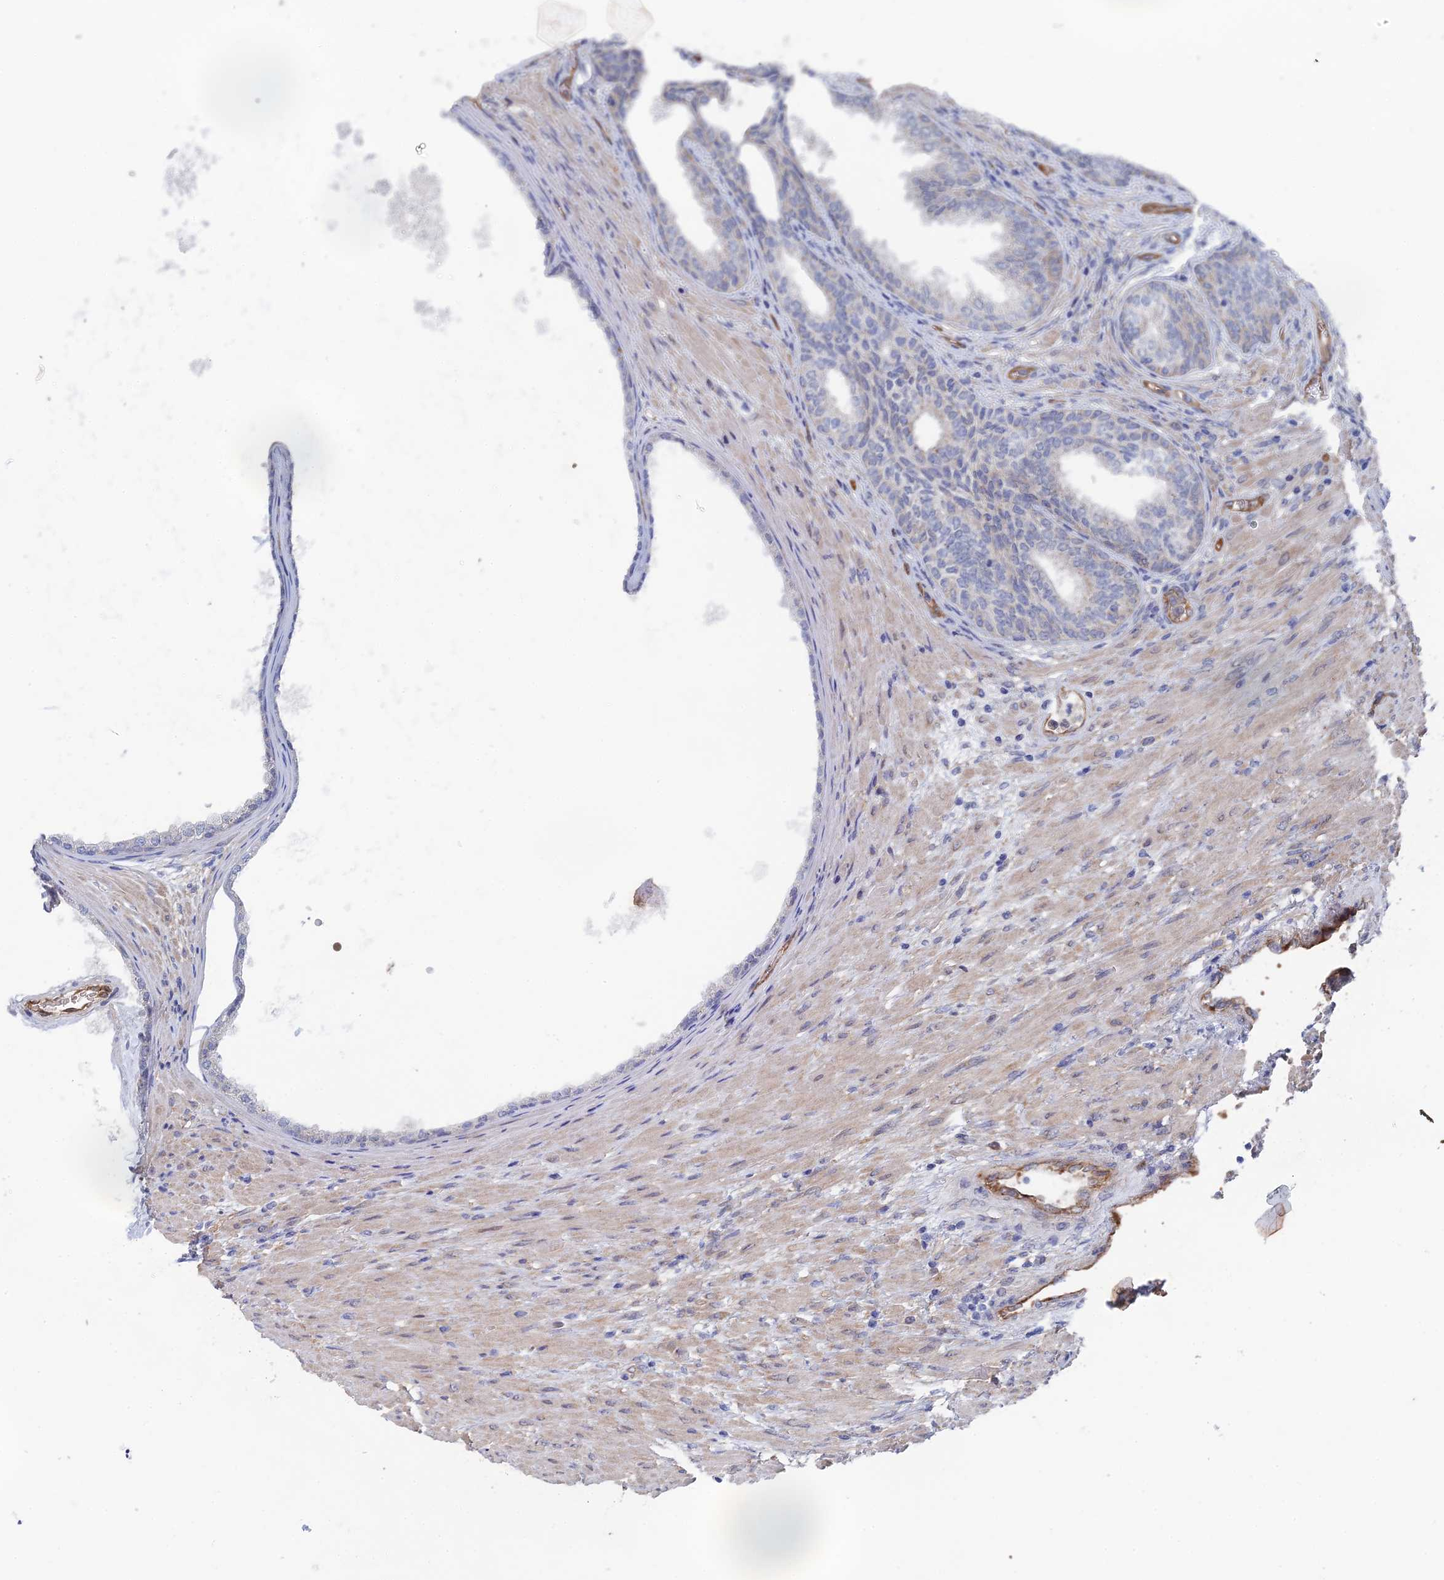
{"staining": {"intensity": "negative", "quantity": "none", "location": "none"}, "tissue": "prostate", "cell_type": "Glandular cells", "image_type": "normal", "snomed": [{"axis": "morphology", "description": "Normal tissue, NOS"}, {"axis": "topography", "description": "Prostate"}], "caption": "Protein analysis of benign prostate demonstrates no significant staining in glandular cells.", "gene": "ARAP3", "patient": {"sex": "male", "age": 76}}